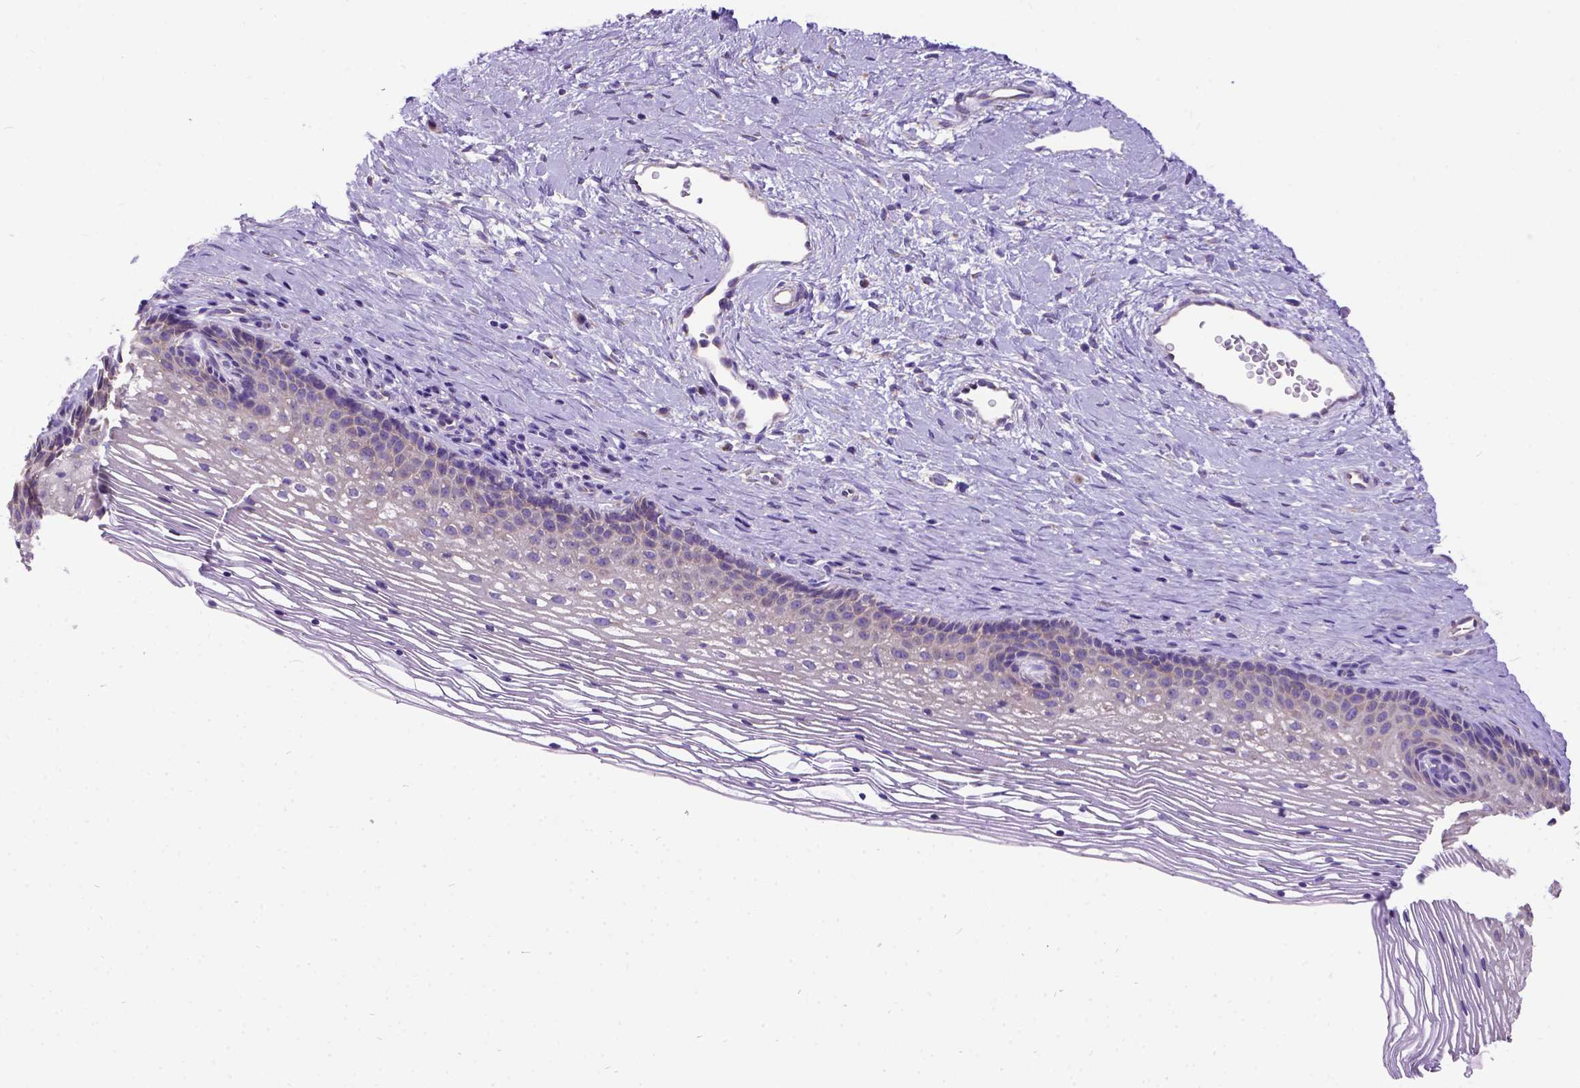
{"staining": {"intensity": "negative", "quantity": "none", "location": "none"}, "tissue": "cervix", "cell_type": "Glandular cells", "image_type": "normal", "snomed": [{"axis": "morphology", "description": "Normal tissue, NOS"}, {"axis": "topography", "description": "Cervix"}], "caption": "Glandular cells are negative for brown protein staining in benign cervix. (DAB IHC visualized using brightfield microscopy, high magnification).", "gene": "CFAP54", "patient": {"sex": "female", "age": 34}}